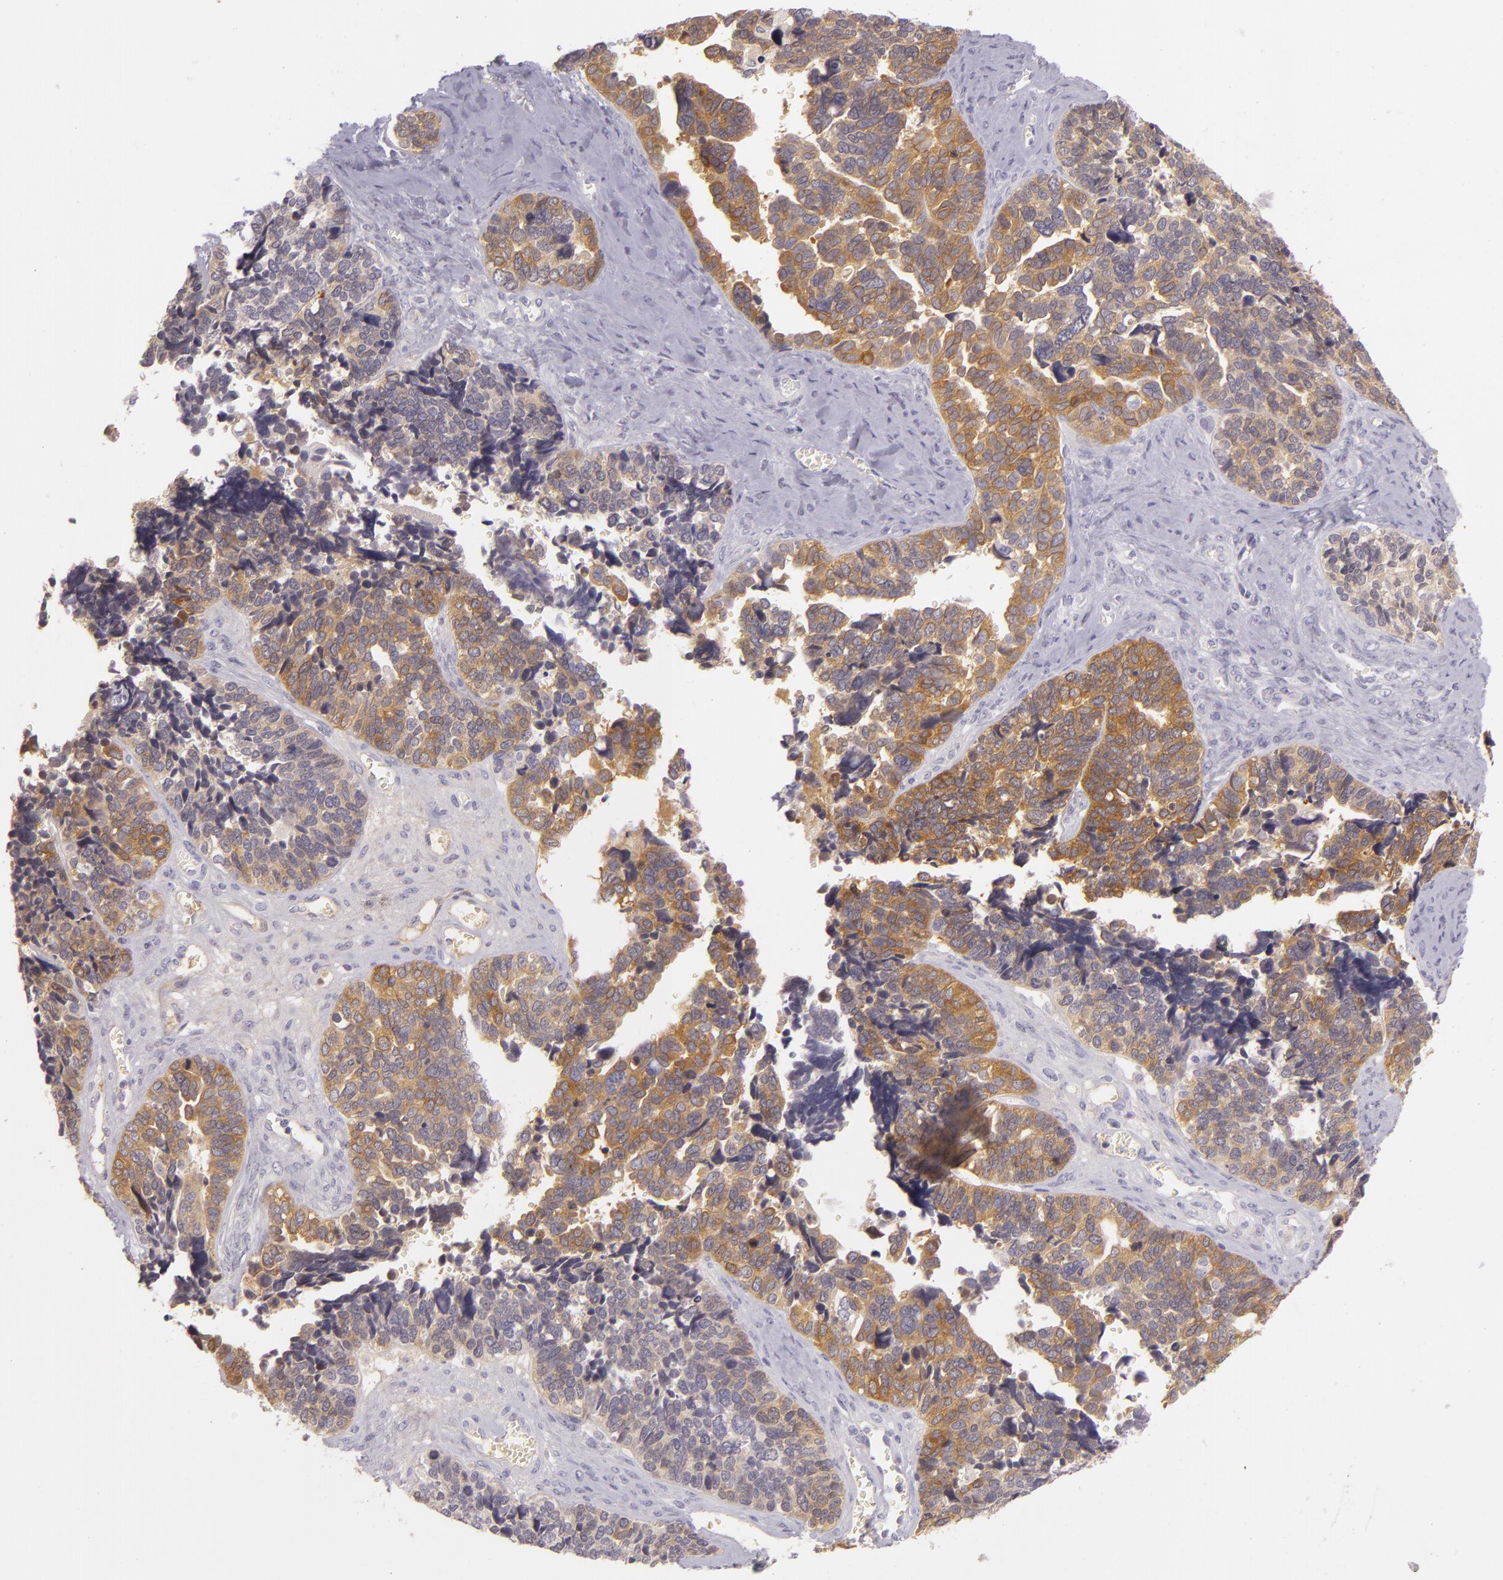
{"staining": {"intensity": "moderate", "quantity": "25%-75%", "location": "cytoplasmic/membranous"}, "tissue": "ovarian cancer", "cell_type": "Tumor cells", "image_type": "cancer", "snomed": [{"axis": "morphology", "description": "Cystadenocarcinoma, serous, NOS"}, {"axis": "topography", "description": "Ovary"}], "caption": "Serous cystadenocarcinoma (ovarian) tissue displays moderate cytoplasmic/membranous positivity in about 25%-75% of tumor cells, visualized by immunohistochemistry. The staining is performed using DAB (3,3'-diaminobenzidine) brown chromogen to label protein expression. The nuclei are counter-stained blue using hematoxylin.", "gene": "CBS", "patient": {"sex": "female", "age": 77}}